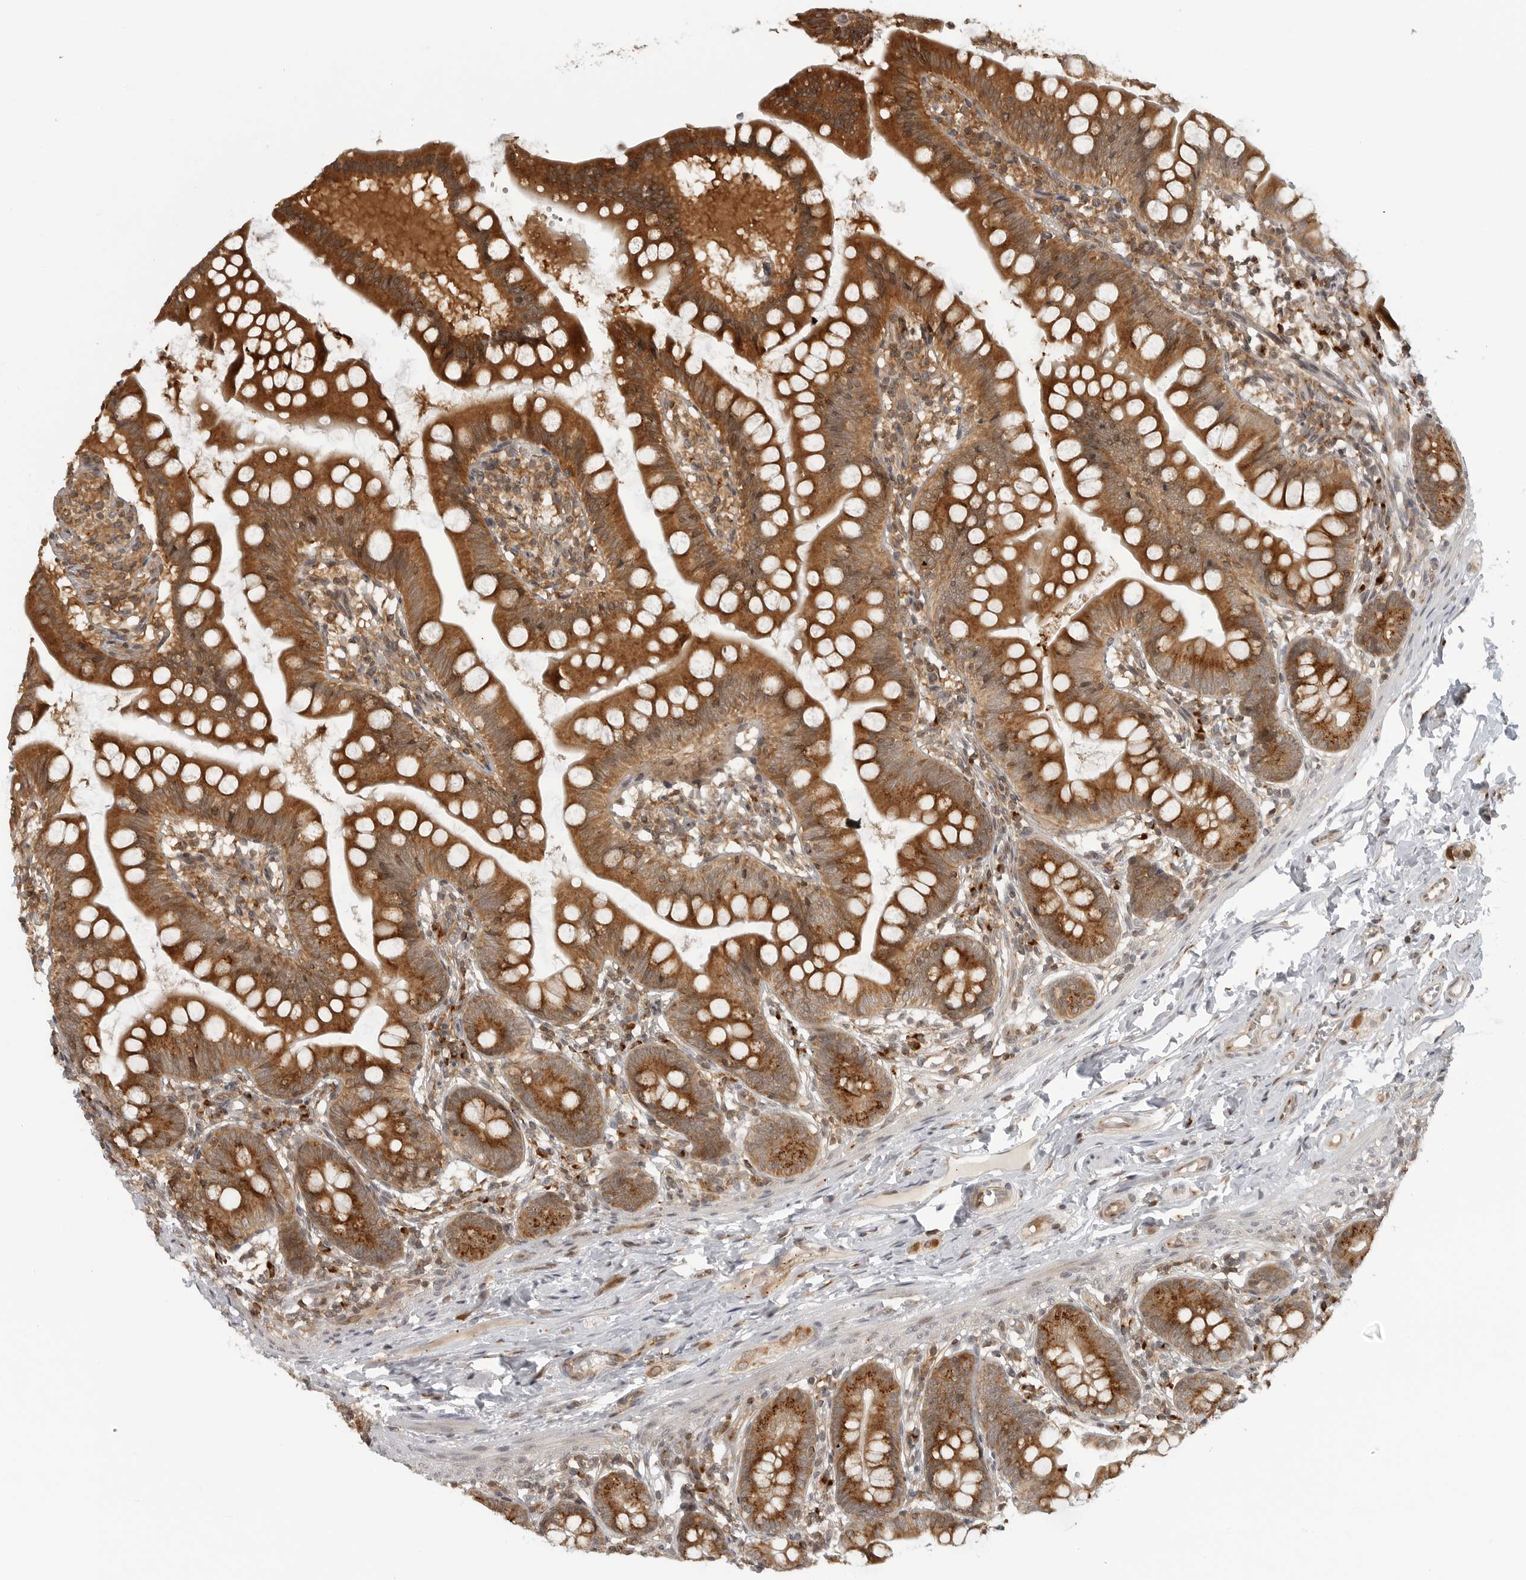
{"staining": {"intensity": "strong", "quantity": ">75%", "location": "cytoplasmic/membranous"}, "tissue": "small intestine", "cell_type": "Glandular cells", "image_type": "normal", "snomed": [{"axis": "morphology", "description": "Normal tissue, NOS"}, {"axis": "topography", "description": "Small intestine"}], "caption": "Protein analysis of unremarkable small intestine reveals strong cytoplasmic/membranous positivity in about >75% of glandular cells. The protein of interest is shown in brown color, while the nuclei are stained blue.", "gene": "COPA", "patient": {"sex": "male", "age": 7}}